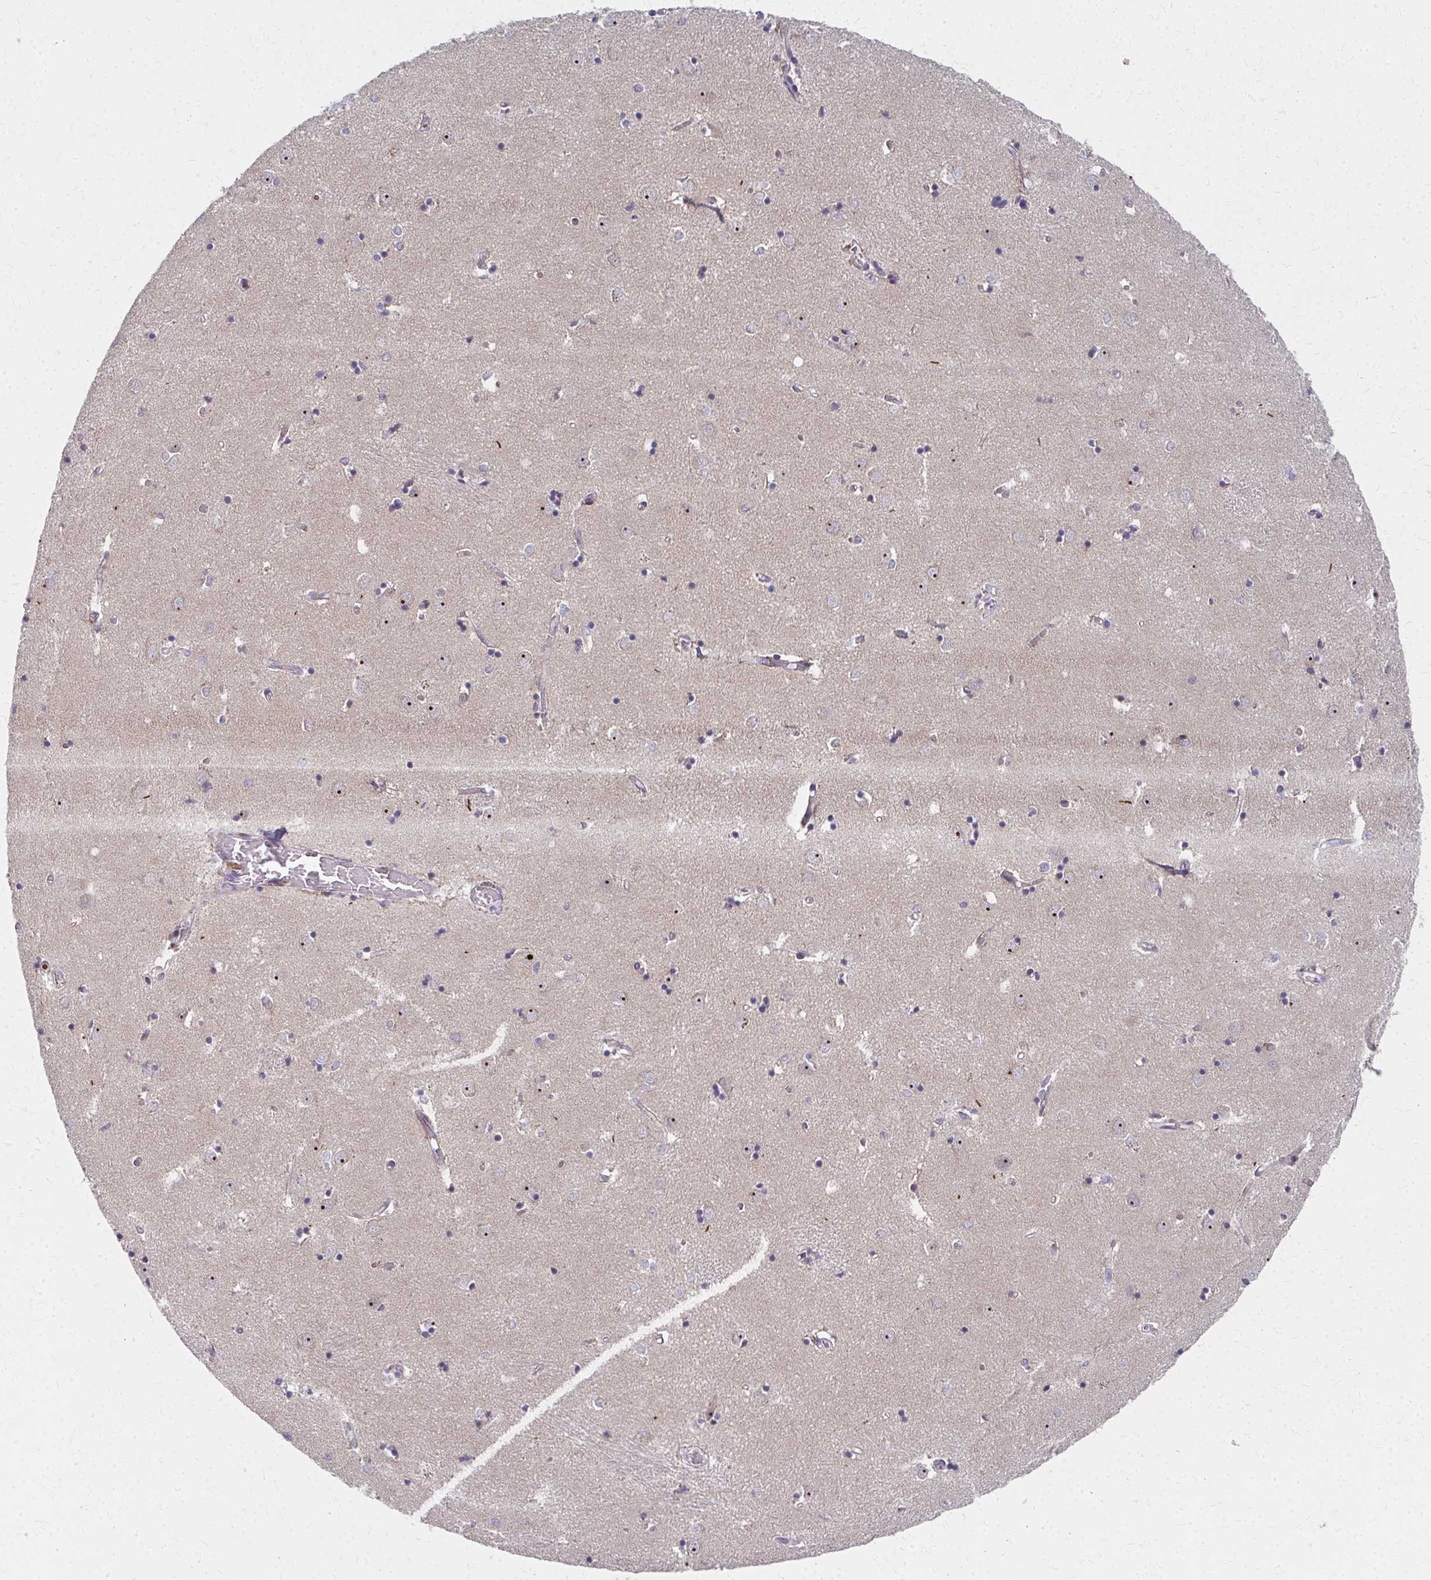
{"staining": {"intensity": "weak", "quantity": "25%-75%", "location": "nuclear"}, "tissue": "caudate", "cell_type": "Glial cells", "image_type": "normal", "snomed": [{"axis": "morphology", "description": "Normal tissue, NOS"}, {"axis": "topography", "description": "Lateral ventricle wall"}], "caption": "A micrograph of human caudate stained for a protein reveals weak nuclear brown staining in glial cells. Using DAB (3,3'-diaminobenzidine) (brown) and hematoxylin (blue) stains, captured at high magnification using brightfield microscopy.", "gene": "NUDT16", "patient": {"sex": "male", "age": 54}}